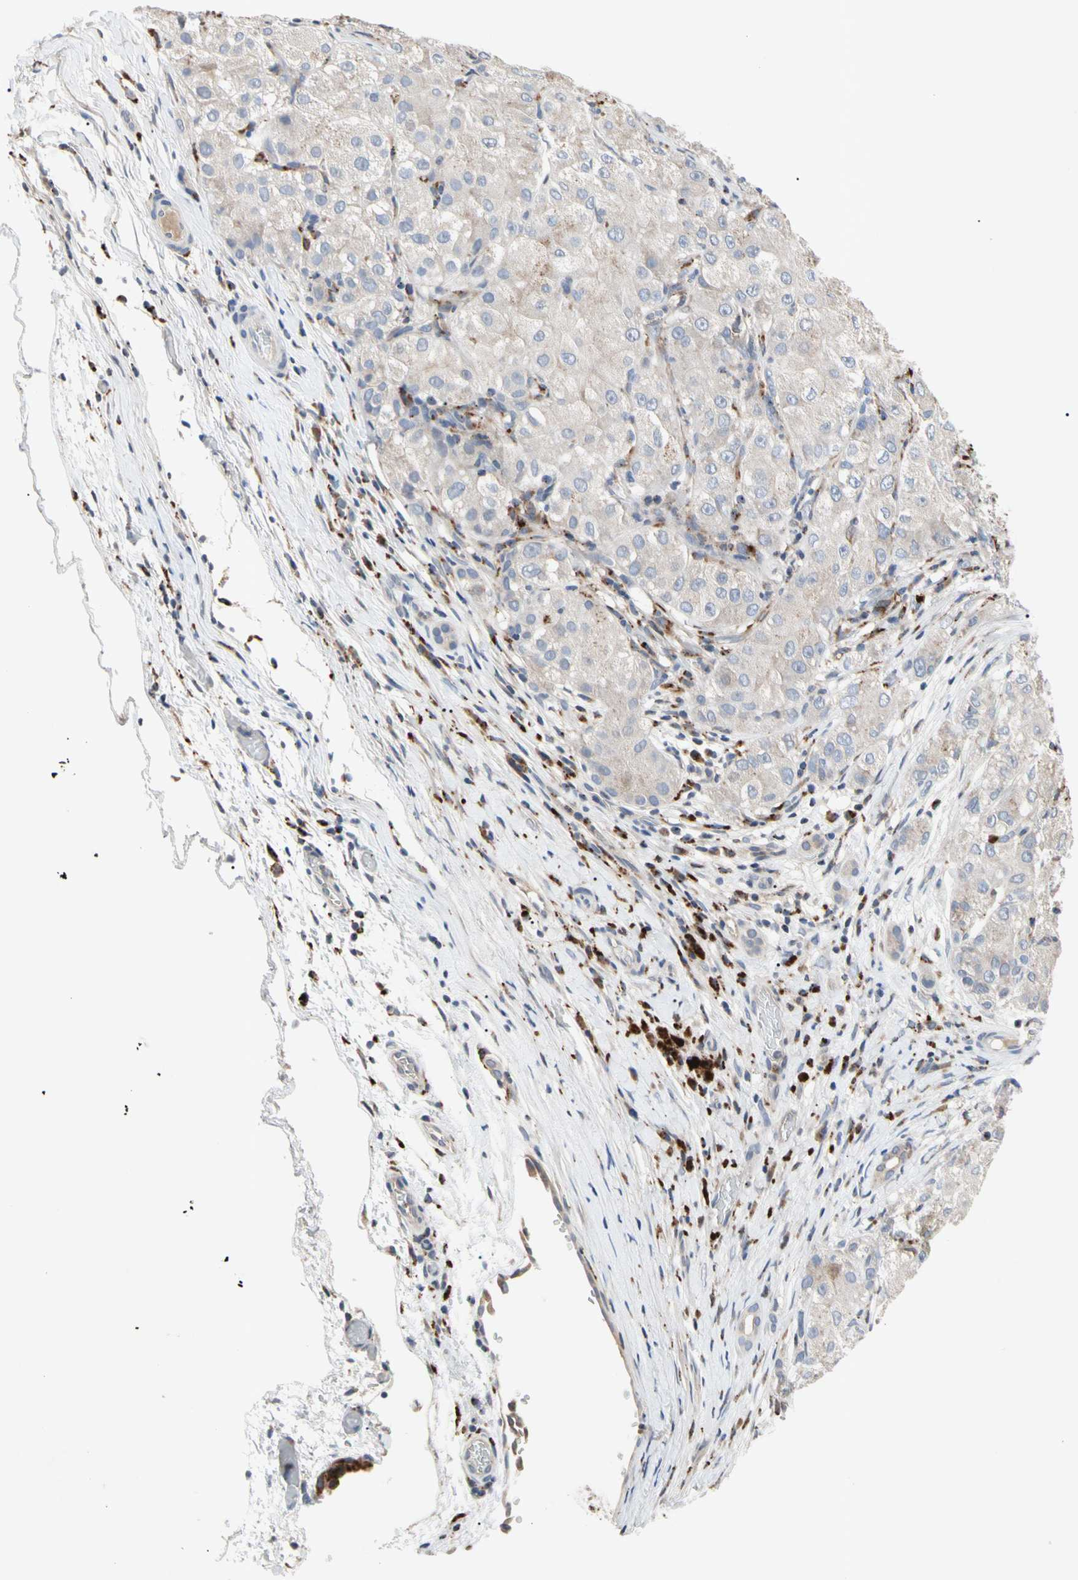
{"staining": {"intensity": "weak", "quantity": "<25%", "location": "cytoplasmic/membranous"}, "tissue": "liver cancer", "cell_type": "Tumor cells", "image_type": "cancer", "snomed": [{"axis": "morphology", "description": "Carcinoma, Hepatocellular, NOS"}, {"axis": "topography", "description": "Liver"}], "caption": "Tumor cells are negative for brown protein staining in liver cancer (hepatocellular carcinoma).", "gene": "ADA2", "patient": {"sex": "male", "age": 80}}